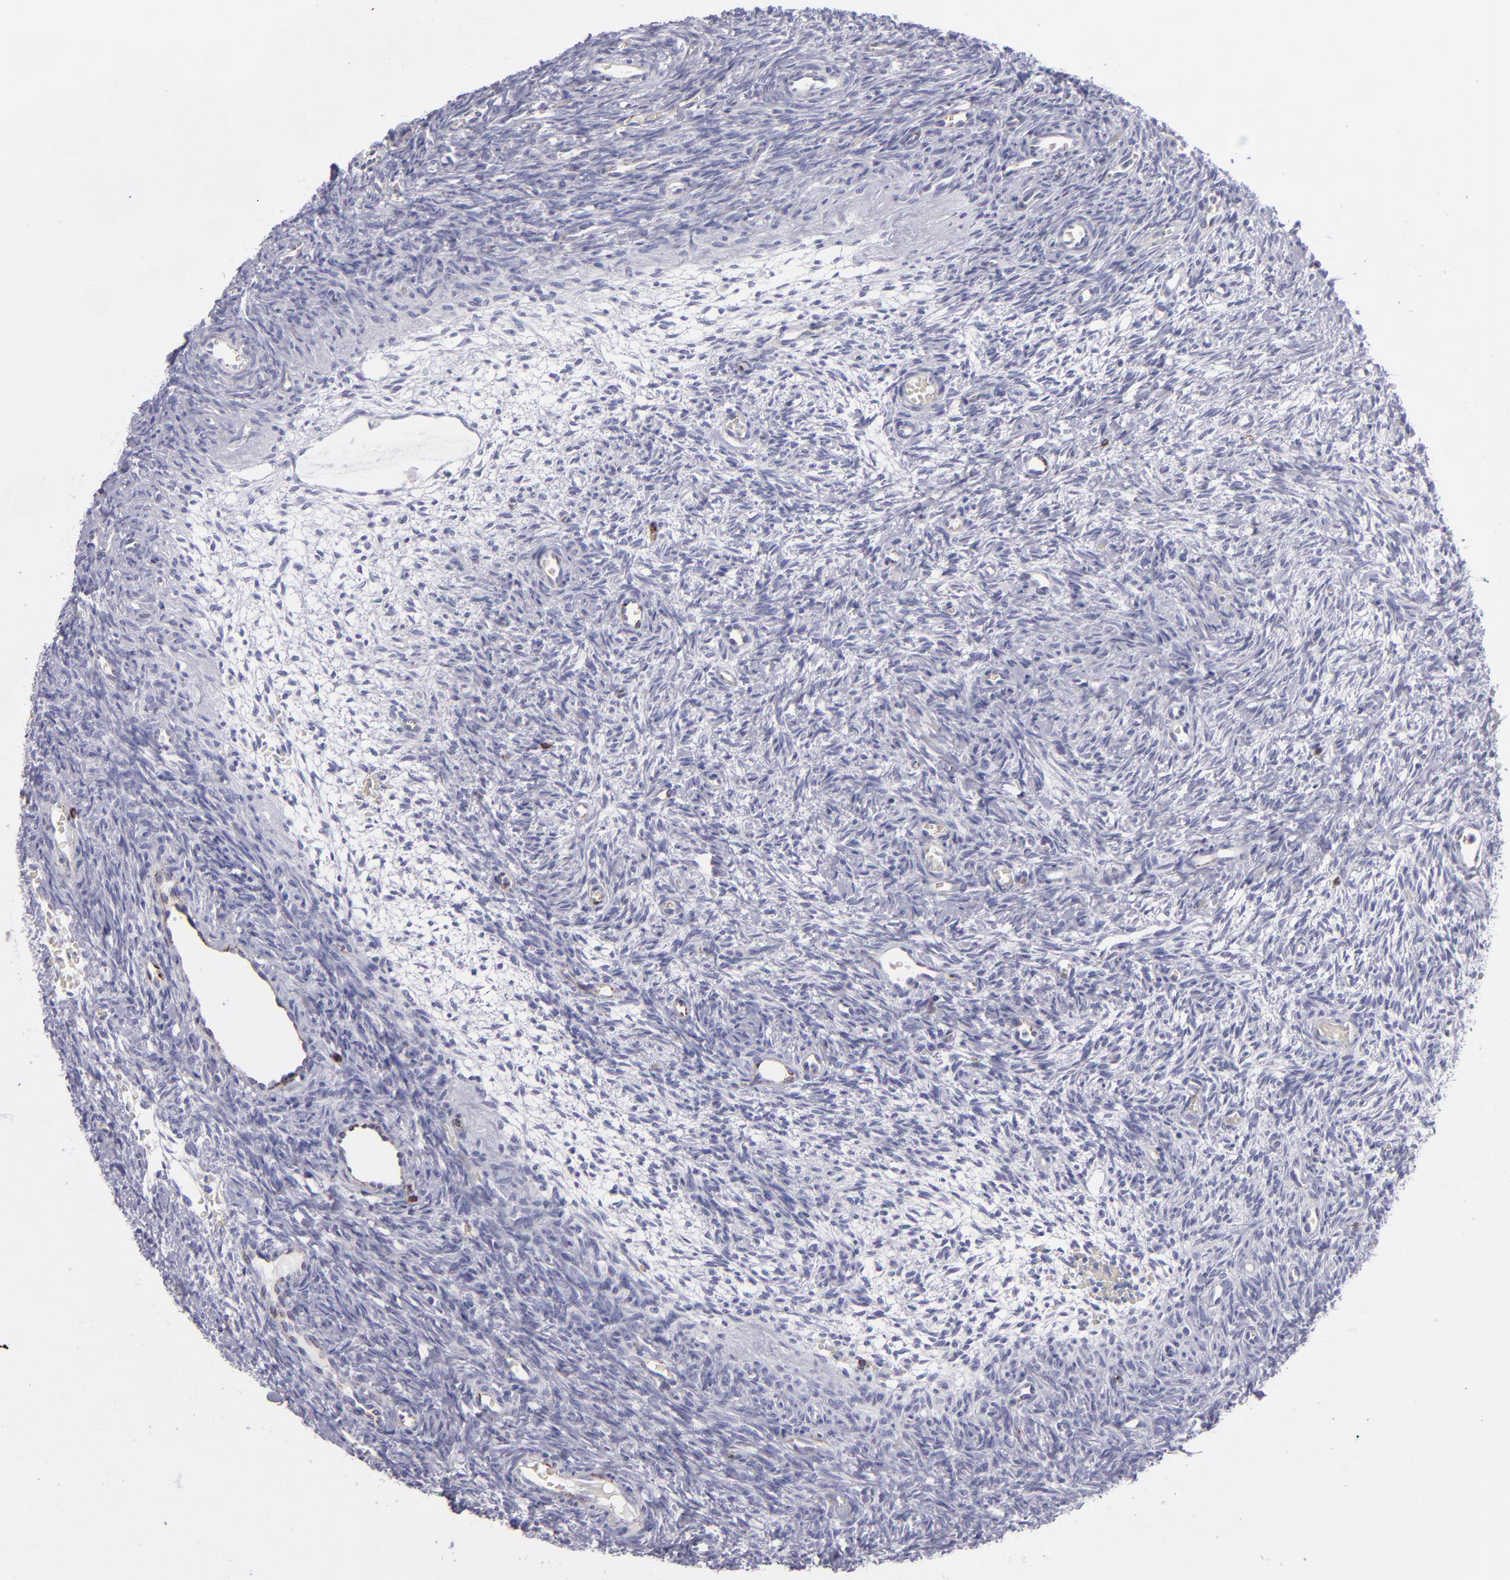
{"staining": {"intensity": "negative", "quantity": "none", "location": "none"}, "tissue": "ovary", "cell_type": "Follicle cells", "image_type": "normal", "snomed": [{"axis": "morphology", "description": "Normal tissue, NOS"}, {"axis": "topography", "description": "Ovary"}], "caption": "The IHC image has no significant staining in follicle cells of ovary. Brightfield microscopy of immunohistochemistry (IHC) stained with DAB (3,3'-diaminobenzidine) (brown) and hematoxylin (blue), captured at high magnification.", "gene": "CD27", "patient": {"sex": "female", "age": 39}}